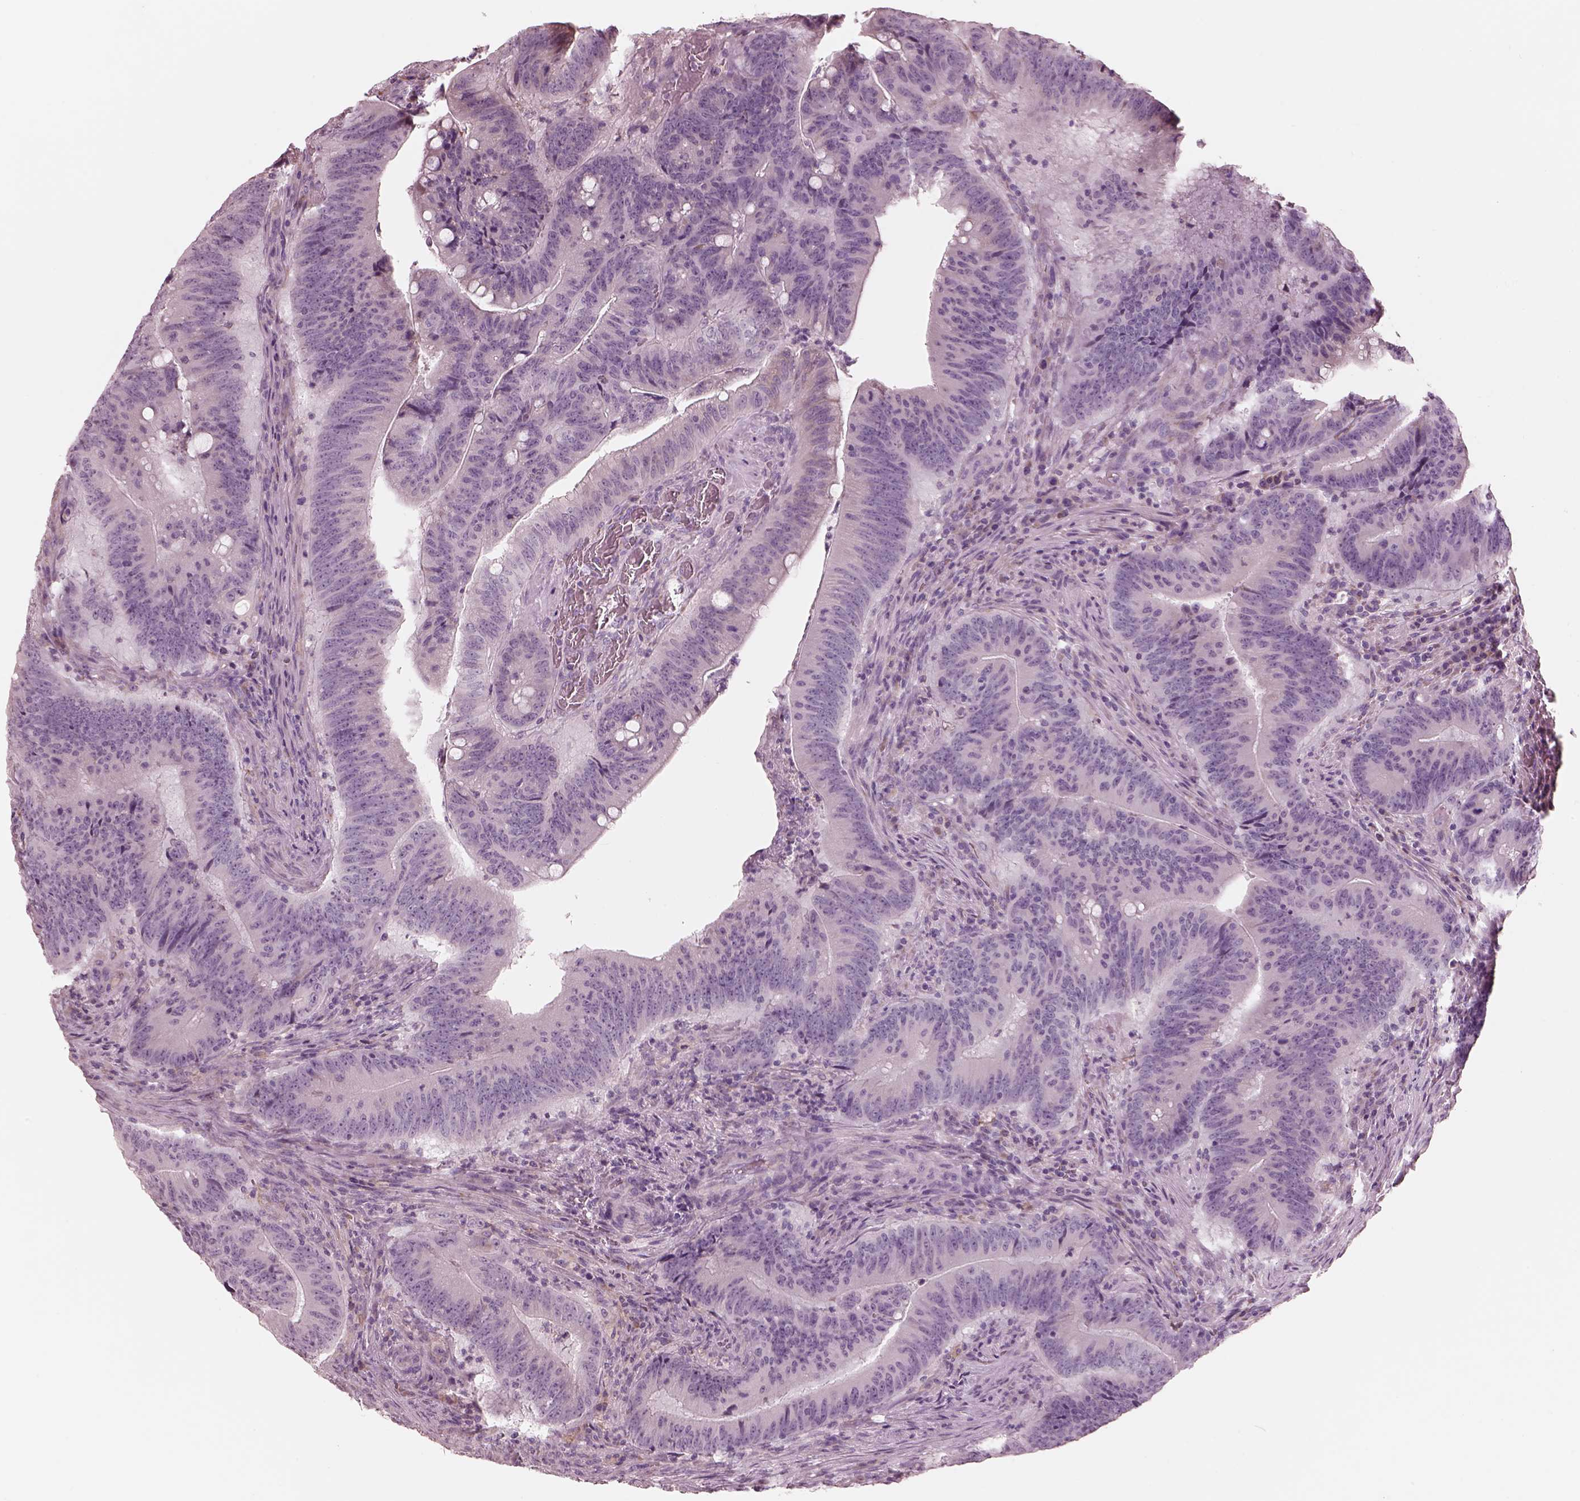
{"staining": {"intensity": "negative", "quantity": "none", "location": "none"}, "tissue": "colorectal cancer", "cell_type": "Tumor cells", "image_type": "cancer", "snomed": [{"axis": "morphology", "description": "Adenocarcinoma, NOS"}, {"axis": "topography", "description": "Colon"}], "caption": "There is no significant positivity in tumor cells of adenocarcinoma (colorectal).", "gene": "CADM2", "patient": {"sex": "female", "age": 87}}